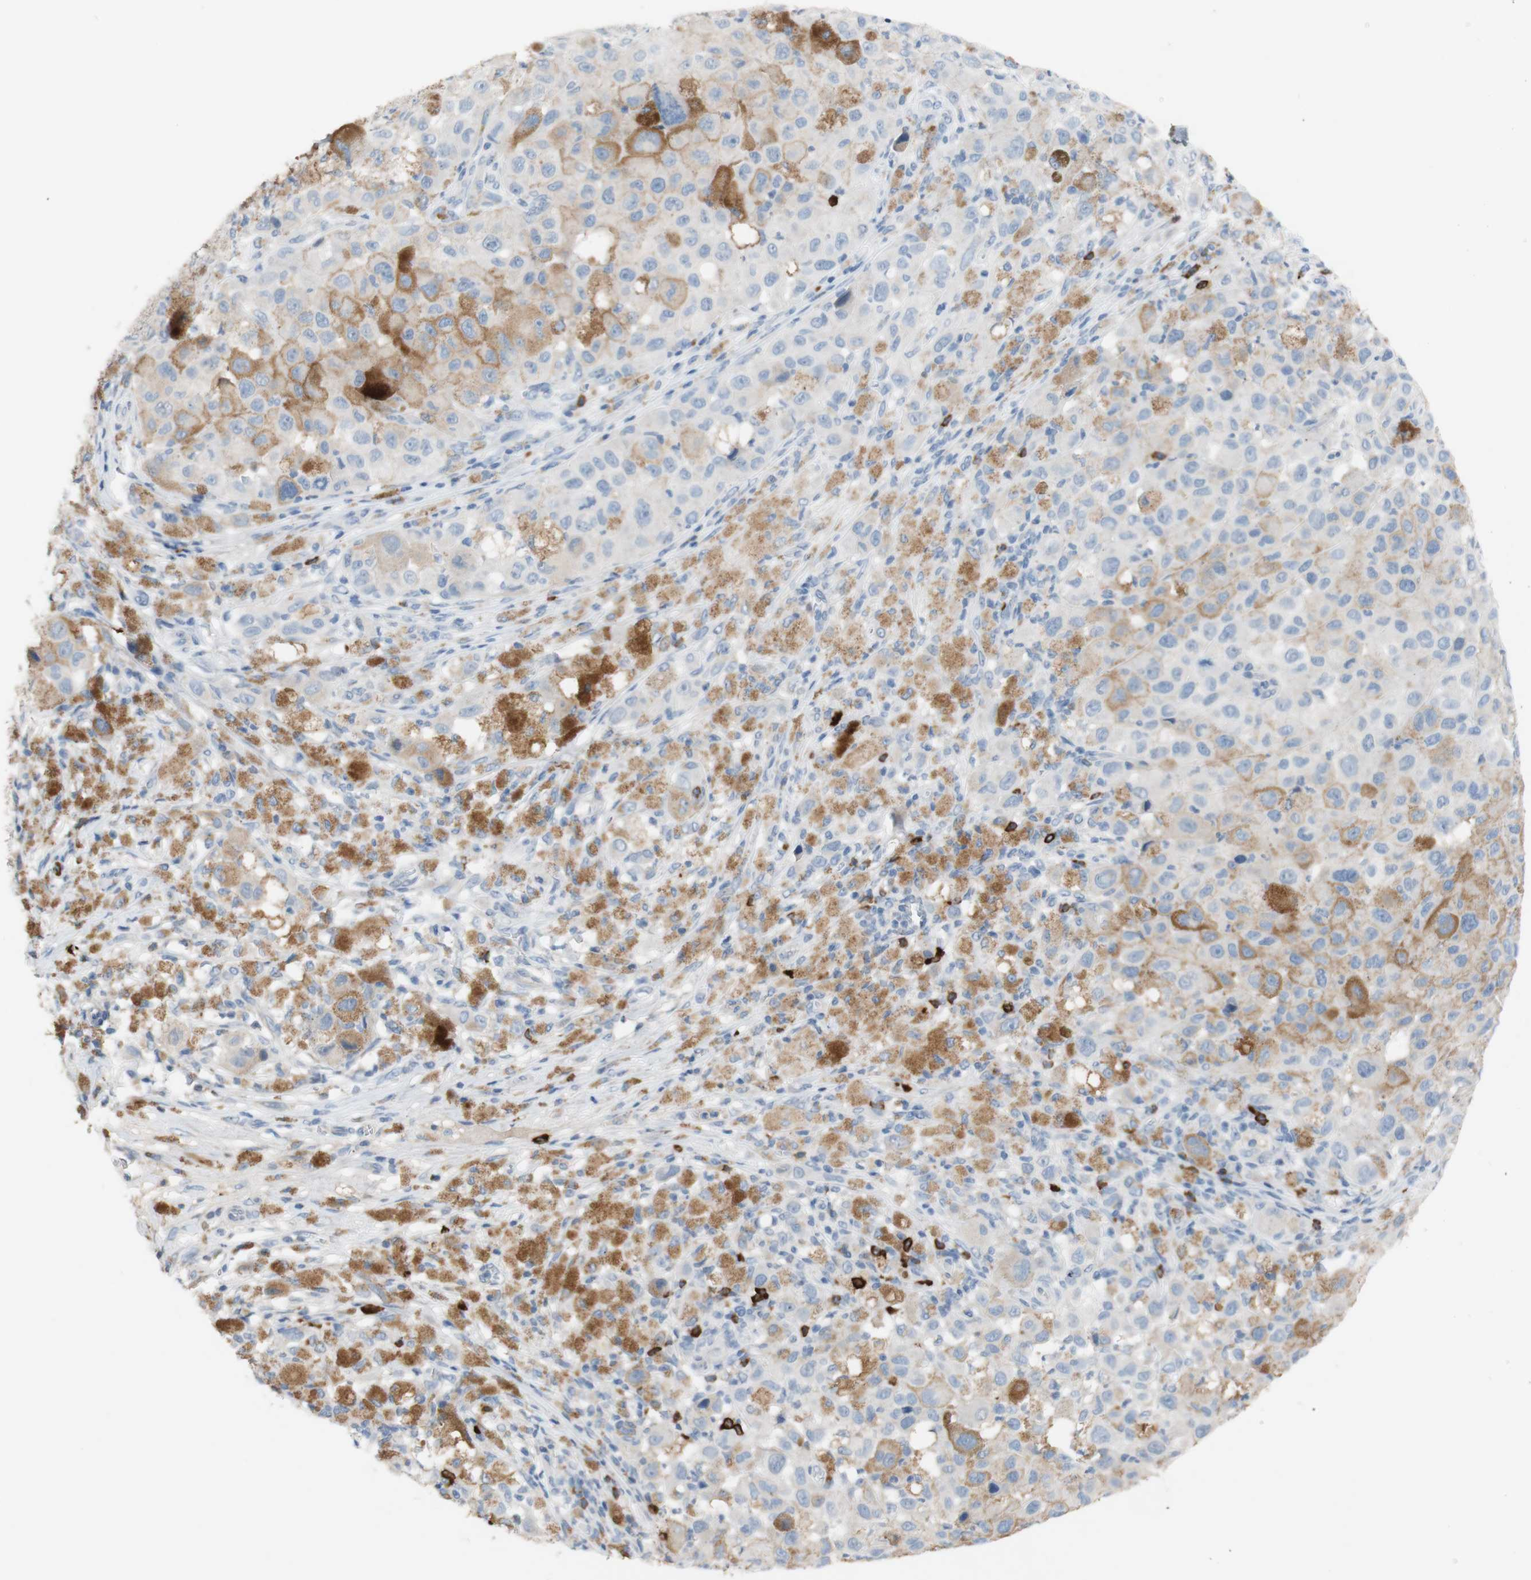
{"staining": {"intensity": "moderate", "quantity": "25%-75%", "location": "cytoplasmic/membranous"}, "tissue": "melanoma", "cell_type": "Tumor cells", "image_type": "cancer", "snomed": [{"axis": "morphology", "description": "Malignant melanoma, NOS"}, {"axis": "topography", "description": "Skin"}], "caption": "Melanoma tissue reveals moderate cytoplasmic/membranous staining in approximately 25%-75% of tumor cells", "gene": "PACSIN1", "patient": {"sex": "male", "age": 96}}